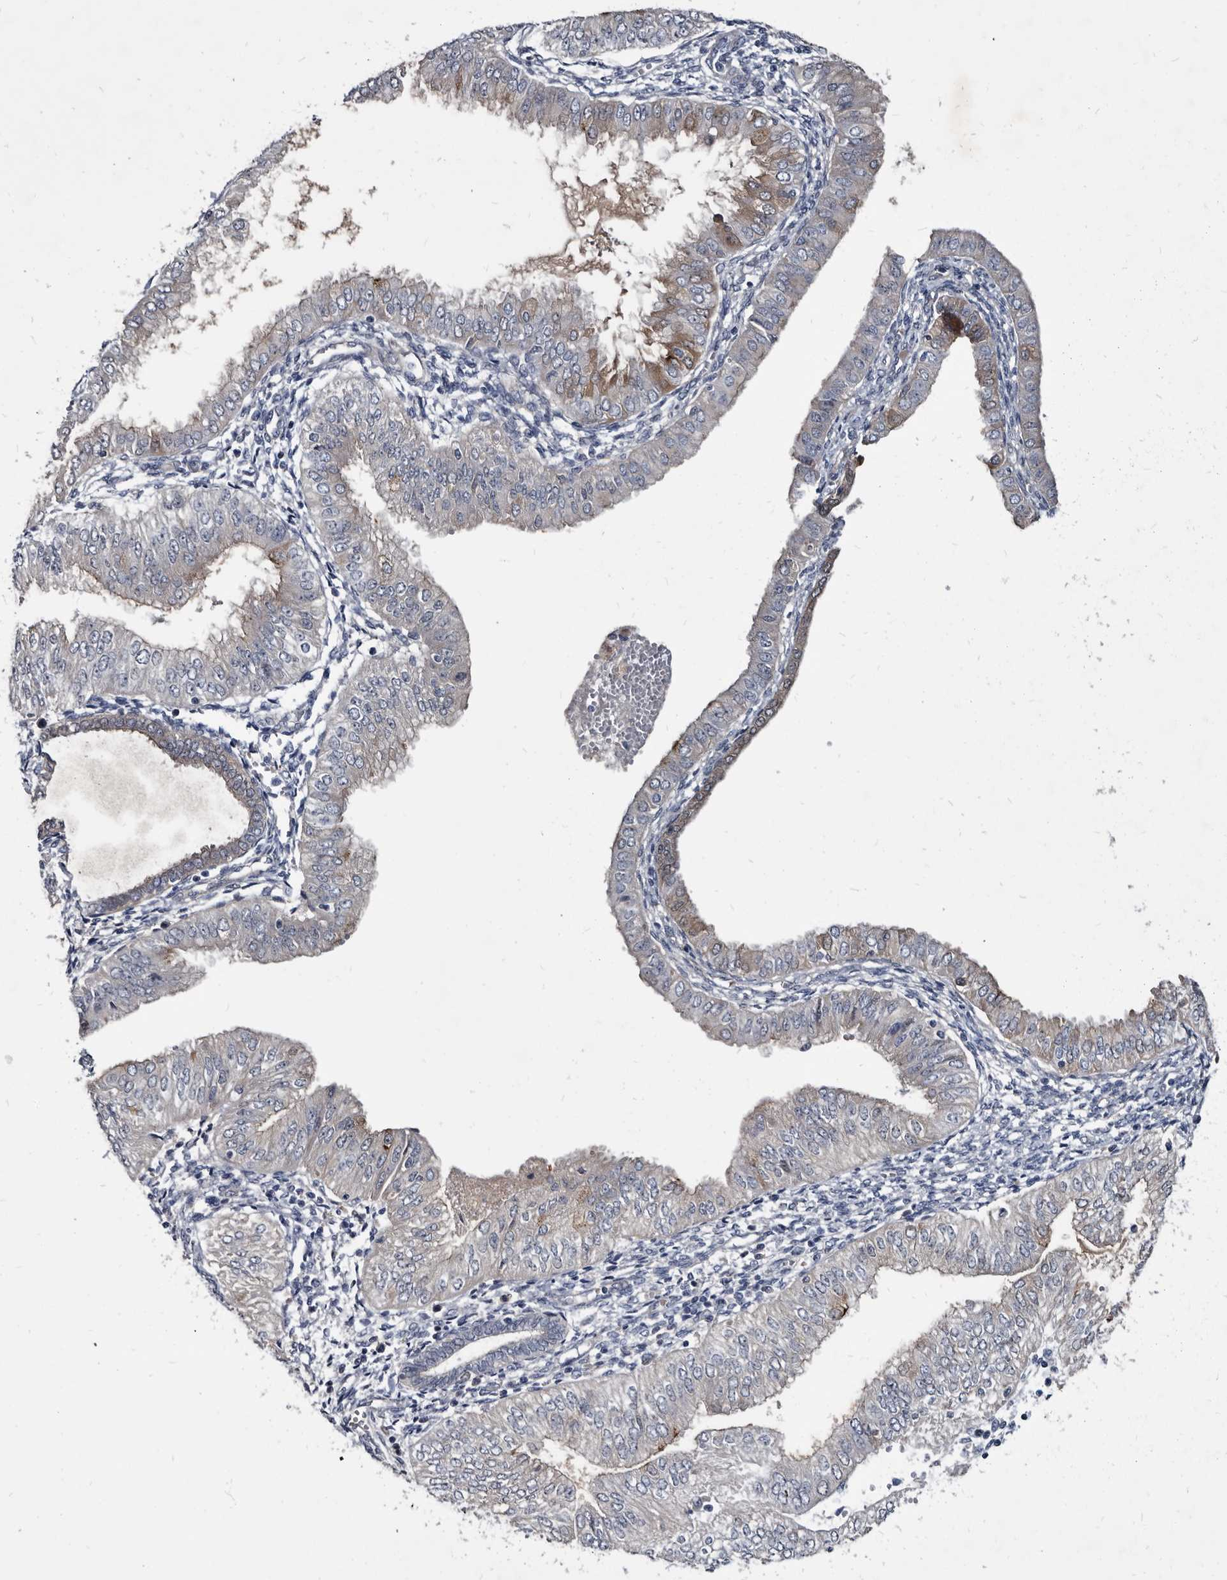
{"staining": {"intensity": "weak", "quantity": "<25%", "location": "cytoplasmic/membranous"}, "tissue": "endometrial cancer", "cell_type": "Tumor cells", "image_type": "cancer", "snomed": [{"axis": "morphology", "description": "Normal tissue, NOS"}, {"axis": "morphology", "description": "Adenocarcinoma, NOS"}, {"axis": "topography", "description": "Endometrium"}], "caption": "Endometrial cancer stained for a protein using immunohistochemistry (IHC) displays no staining tumor cells.", "gene": "PRSS8", "patient": {"sex": "female", "age": 53}}